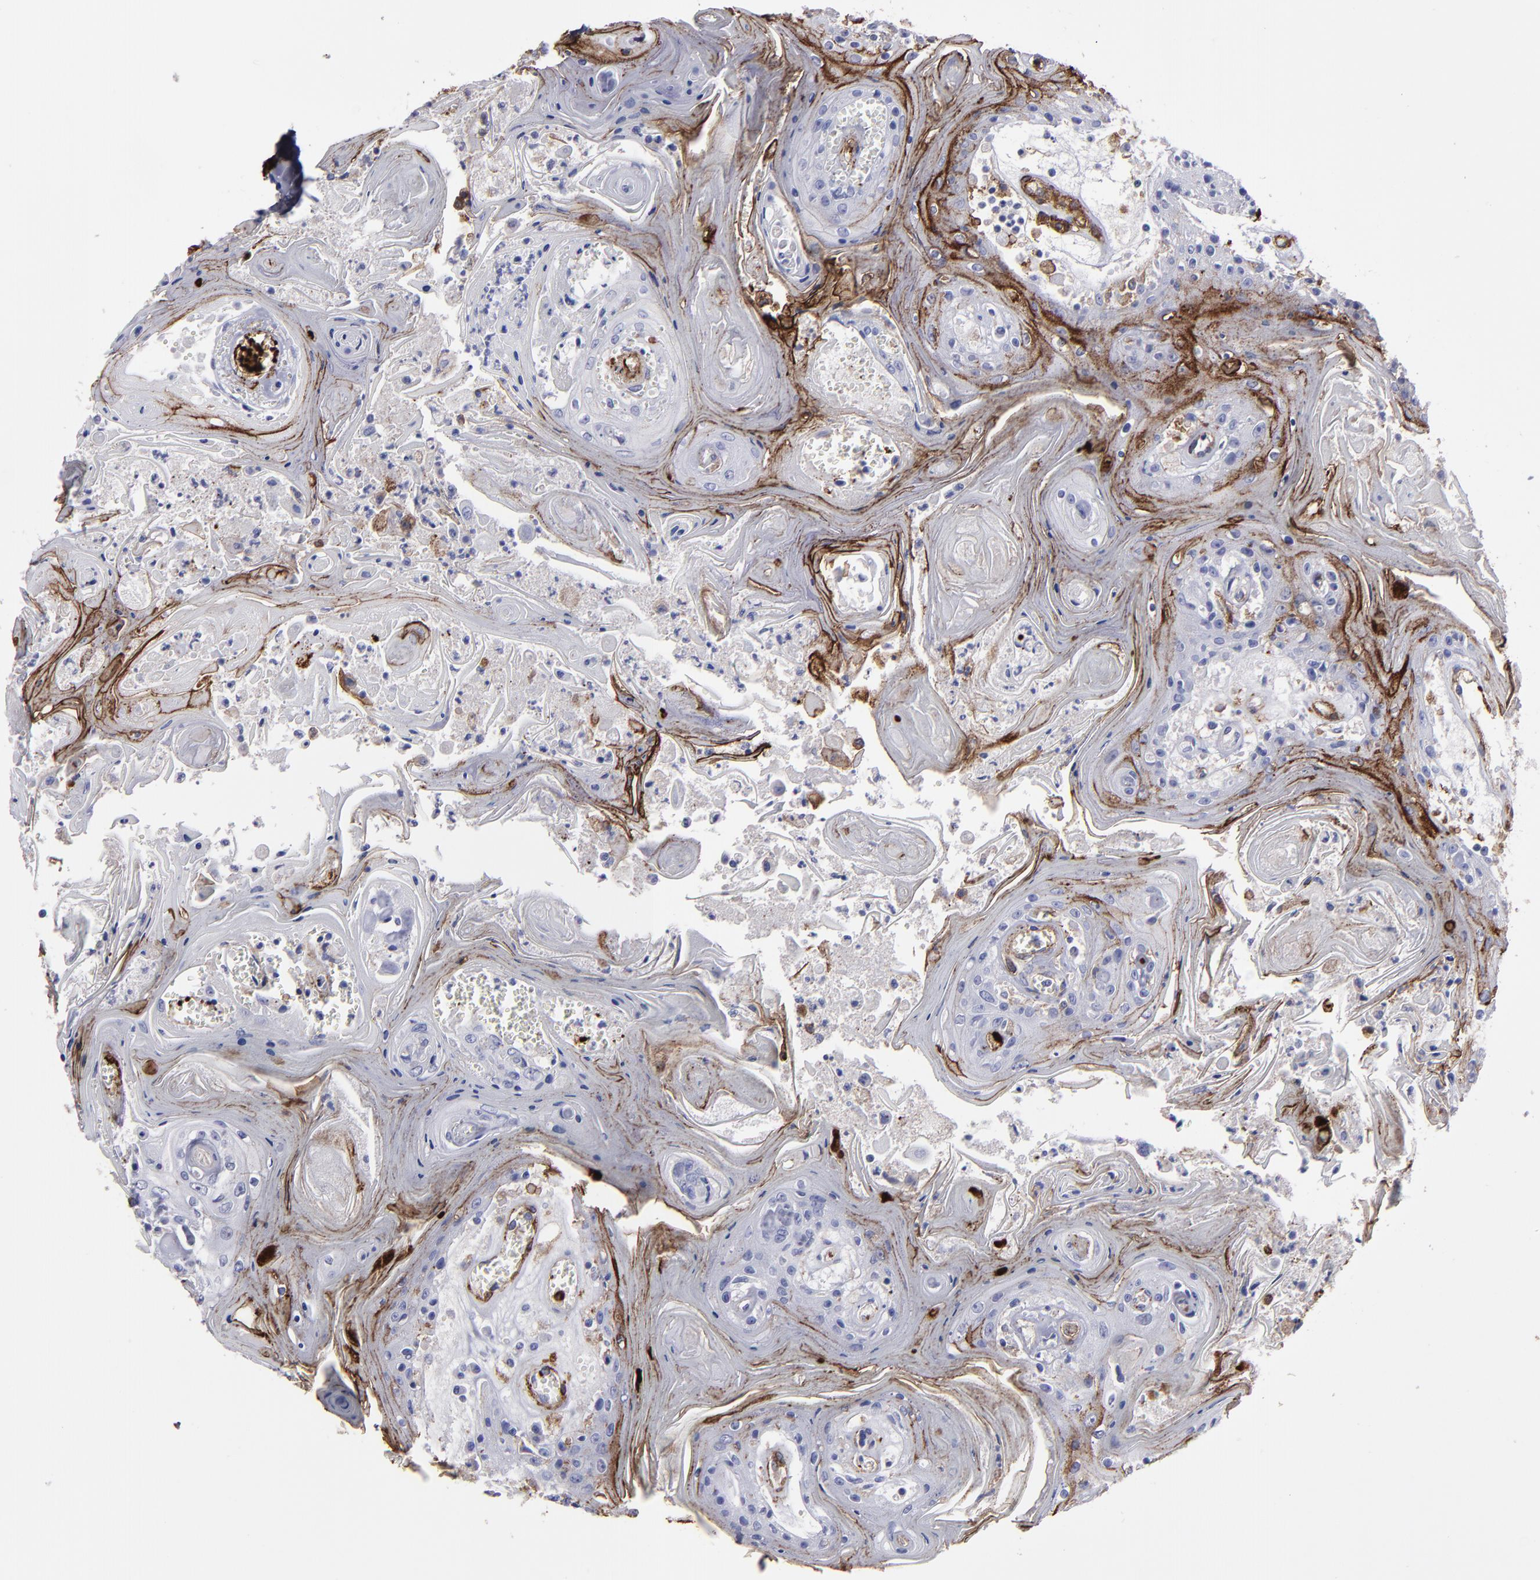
{"staining": {"intensity": "moderate", "quantity": "<25%", "location": "cytoplasmic/membranous"}, "tissue": "head and neck cancer", "cell_type": "Tumor cells", "image_type": "cancer", "snomed": [{"axis": "morphology", "description": "Squamous cell carcinoma, NOS"}, {"axis": "topography", "description": "Oral tissue"}, {"axis": "topography", "description": "Head-Neck"}], "caption": "Immunohistochemical staining of squamous cell carcinoma (head and neck) exhibits moderate cytoplasmic/membranous protein expression in approximately <25% of tumor cells.", "gene": "CD36", "patient": {"sex": "female", "age": 76}}